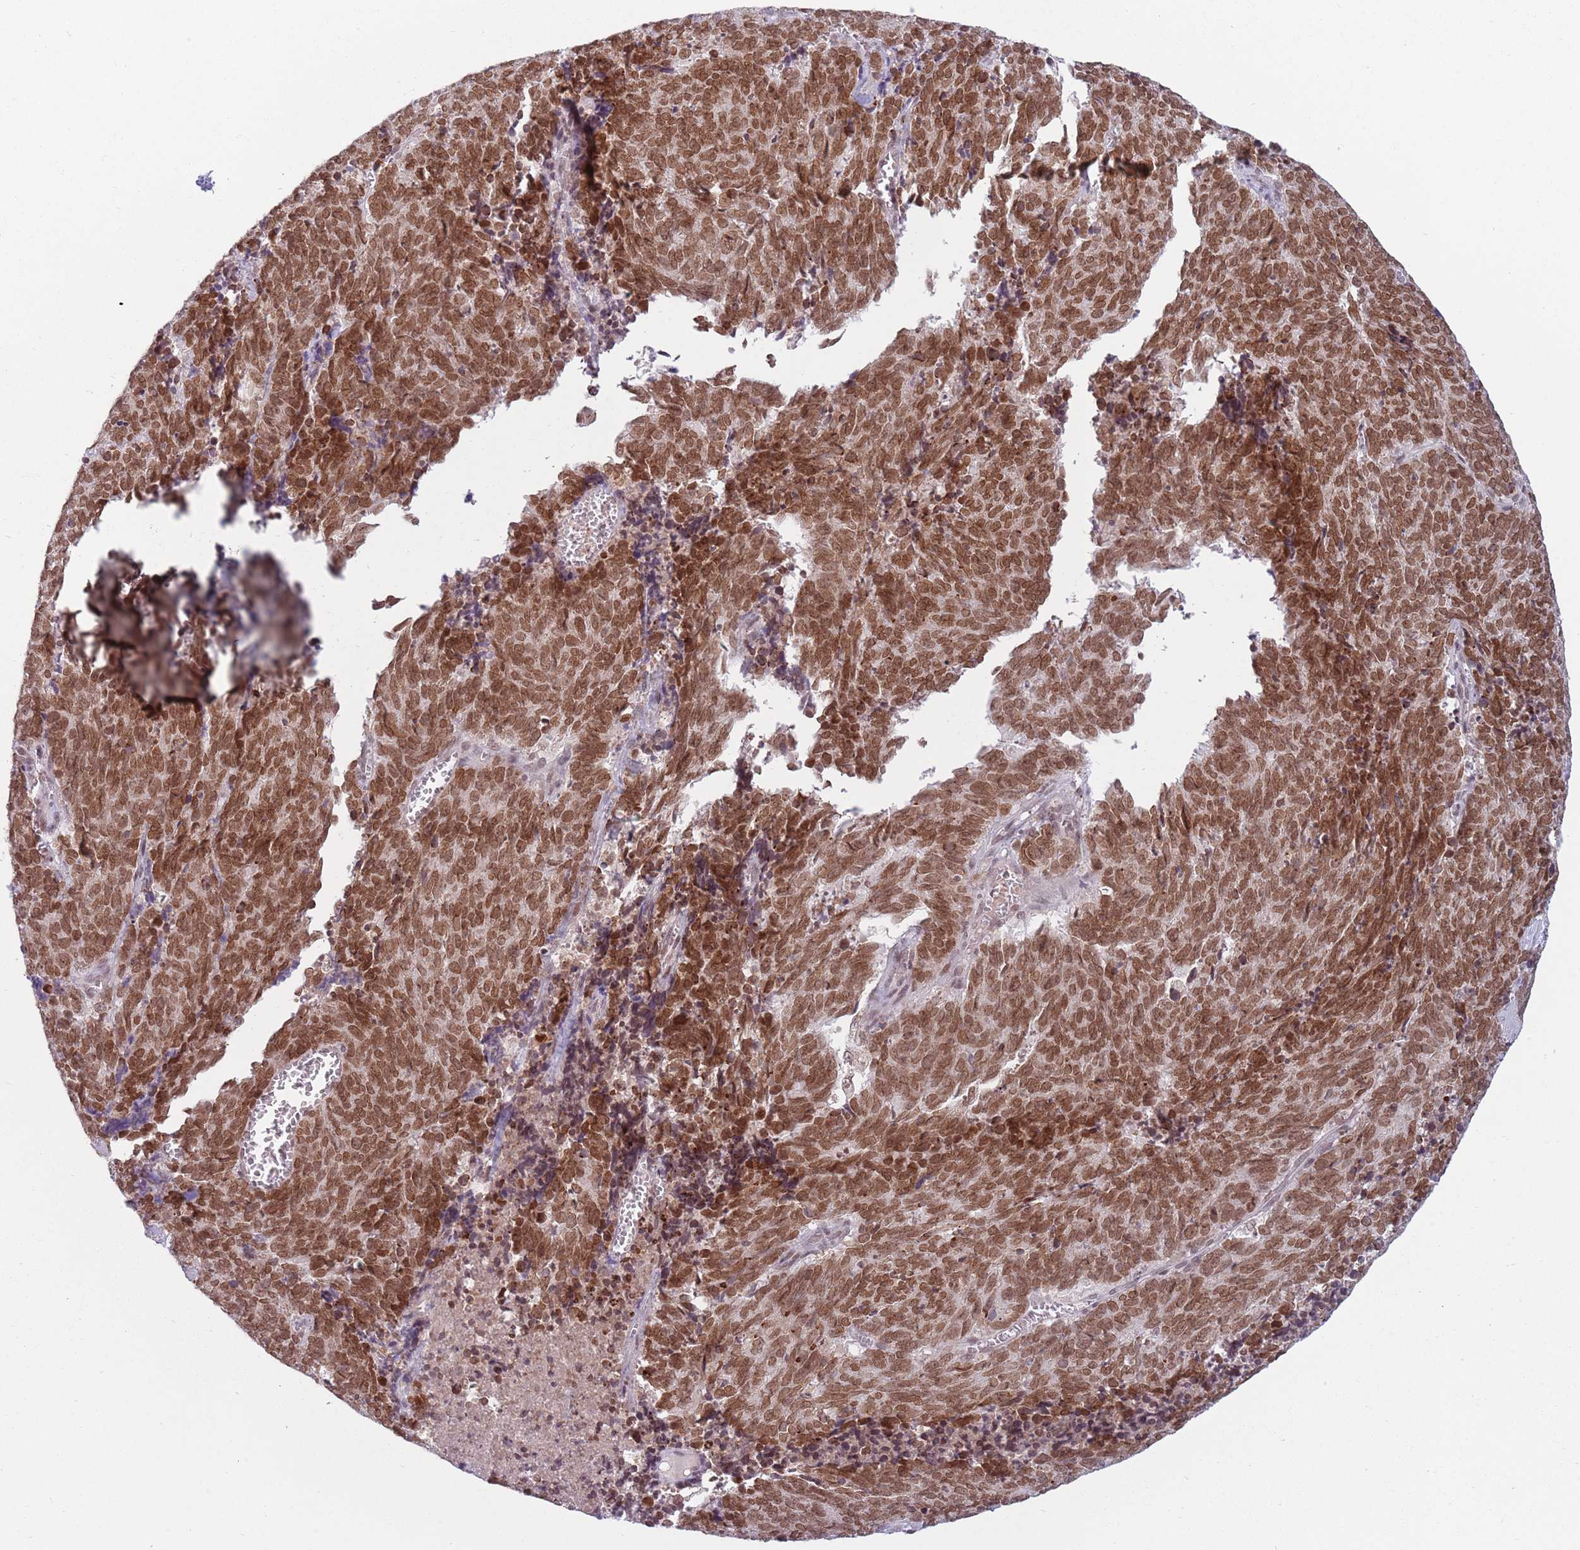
{"staining": {"intensity": "moderate", "quantity": ">75%", "location": "nuclear"}, "tissue": "cervical cancer", "cell_type": "Tumor cells", "image_type": "cancer", "snomed": [{"axis": "morphology", "description": "Squamous cell carcinoma, NOS"}, {"axis": "topography", "description": "Cervix"}], "caption": "Immunohistochemical staining of human squamous cell carcinoma (cervical) demonstrates medium levels of moderate nuclear protein staining in about >75% of tumor cells.", "gene": "ZNF574", "patient": {"sex": "female", "age": 29}}